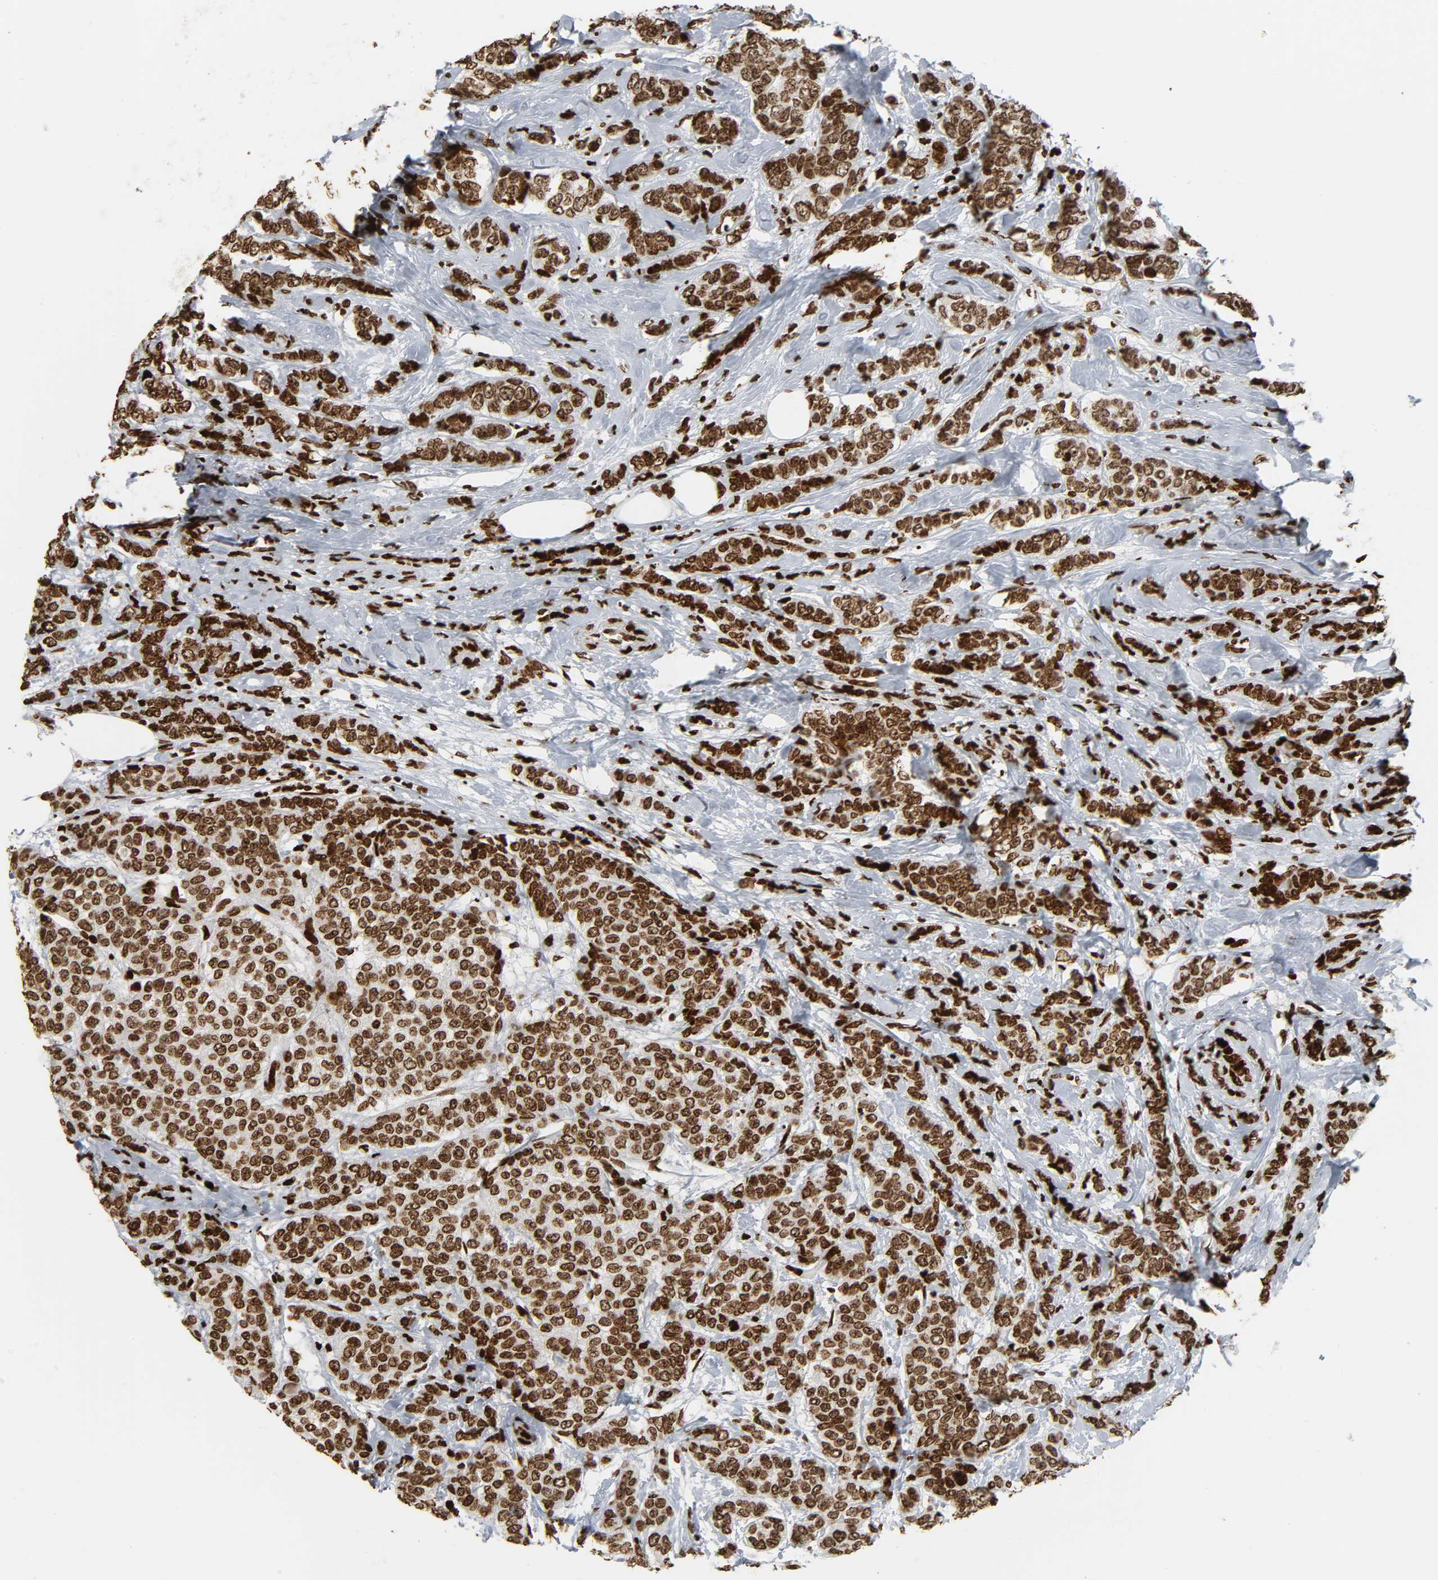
{"staining": {"intensity": "moderate", "quantity": ">75%", "location": "nuclear"}, "tissue": "breast cancer", "cell_type": "Tumor cells", "image_type": "cancer", "snomed": [{"axis": "morphology", "description": "Lobular carcinoma"}, {"axis": "topography", "description": "Breast"}], "caption": "Breast cancer stained for a protein shows moderate nuclear positivity in tumor cells. The staining is performed using DAB (3,3'-diaminobenzidine) brown chromogen to label protein expression. The nuclei are counter-stained blue using hematoxylin.", "gene": "RXRA", "patient": {"sex": "female", "age": 60}}